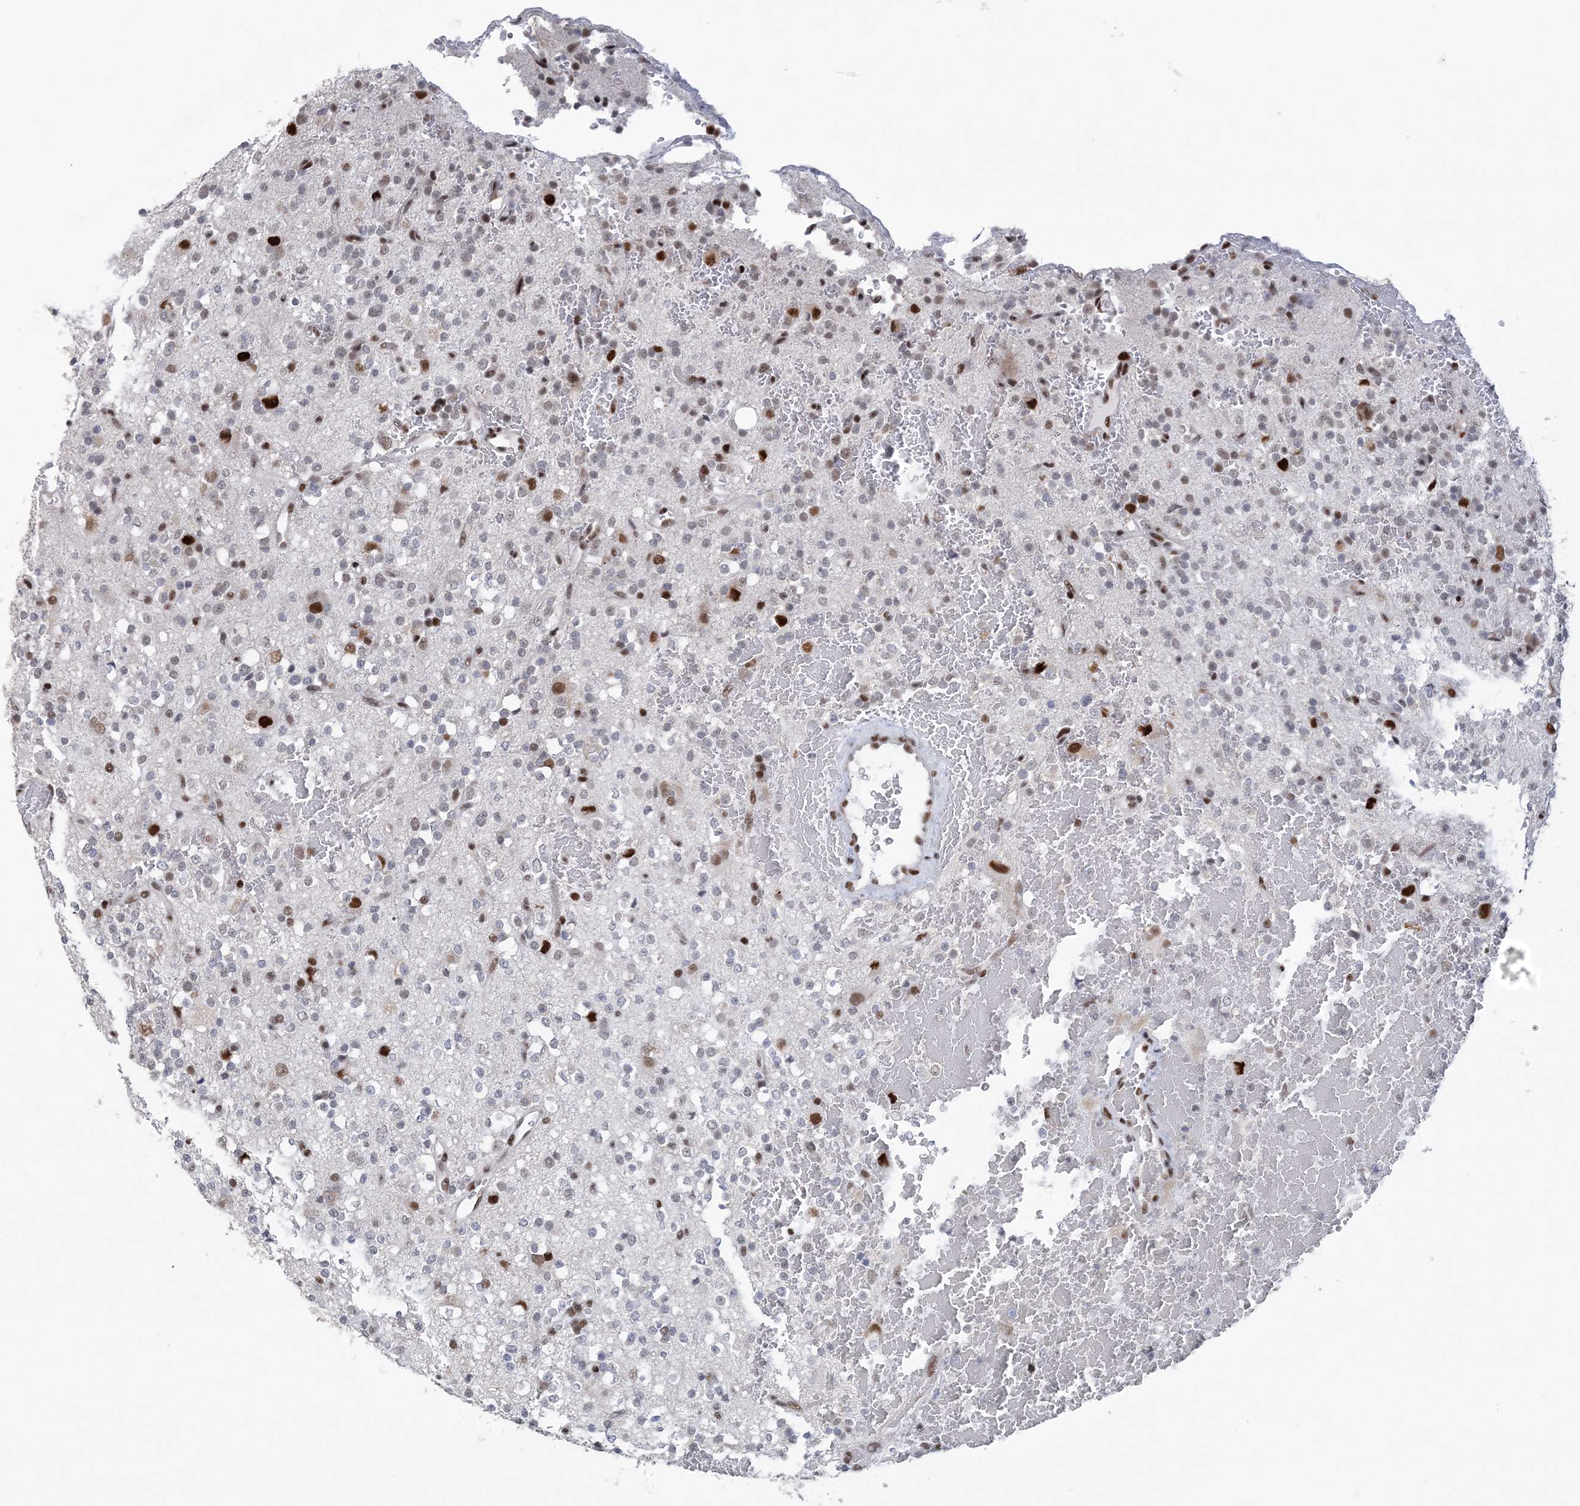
{"staining": {"intensity": "negative", "quantity": "none", "location": "none"}, "tissue": "glioma", "cell_type": "Tumor cells", "image_type": "cancer", "snomed": [{"axis": "morphology", "description": "Glioma, malignant, High grade"}, {"axis": "topography", "description": "Brain"}], "caption": "High magnification brightfield microscopy of glioma stained with DAB (brown) and counterstained with hematoxylin (blue): tumor cells show no significant staining. (DAB (3,3'-diaminobenzidine) immunohistochemistry (IHC) visualized using brightfield microscopy, high magnification).", "gene": "ZBTB7A", "patient": {"sex": "male", "age": 47}}